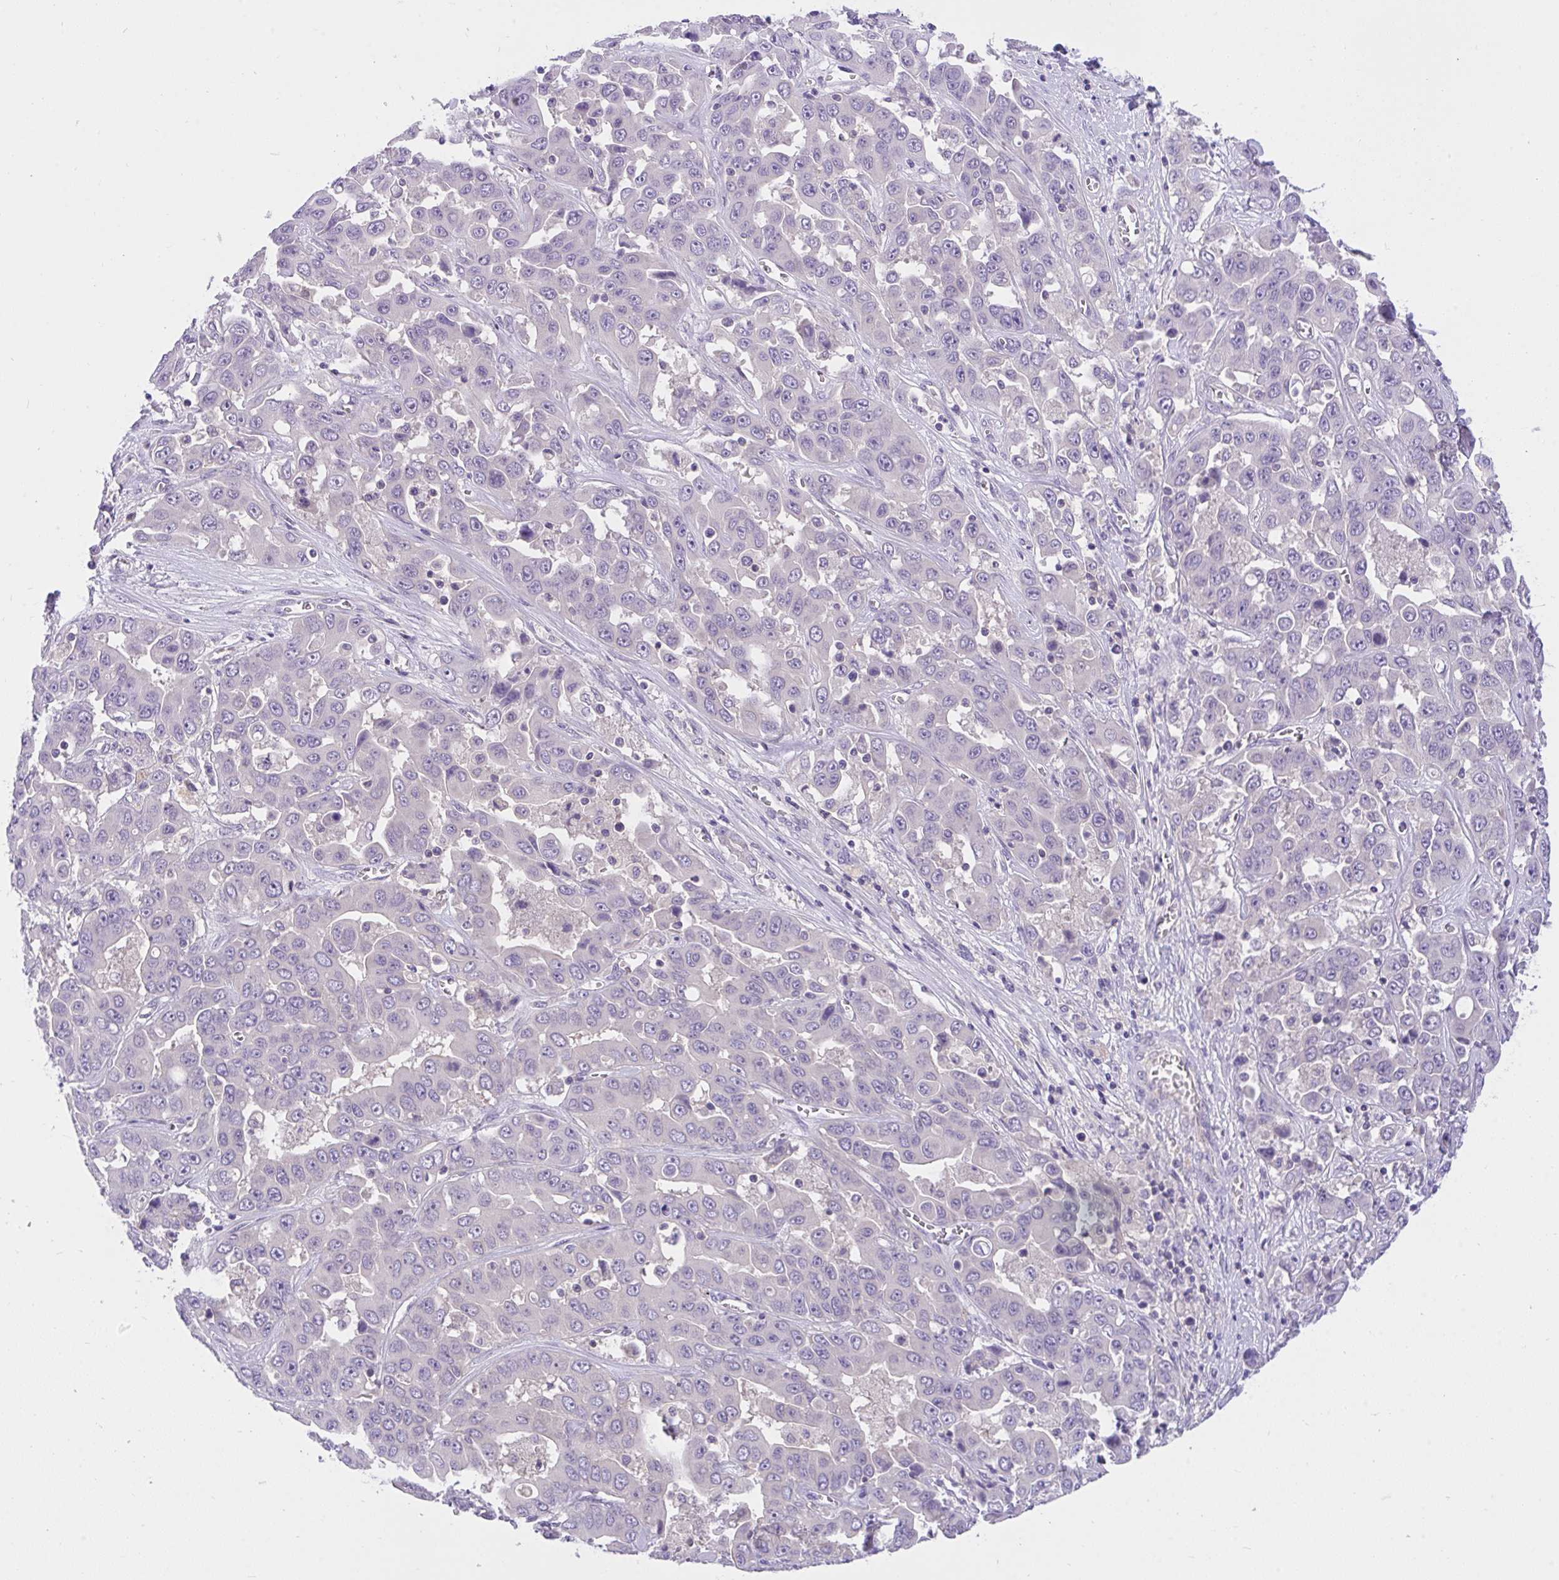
{"staining": {"intensity": "negative", "quantity": "none", "location": "none"}, "tissue": "liver cancer", "cell_type": "Tumor cells", "image_type": "cancer", "snomed": [{"axis": "morphology", "description": "Cholangiocarcinoma"}, {"axis": "topography", "description": "Liver"}], "caption": "Tumor cells show no significant protein expression in cholangiocarcinoma (liver).", "gene": "TLN2", "patient": {"sex": "female", "age": 52}}